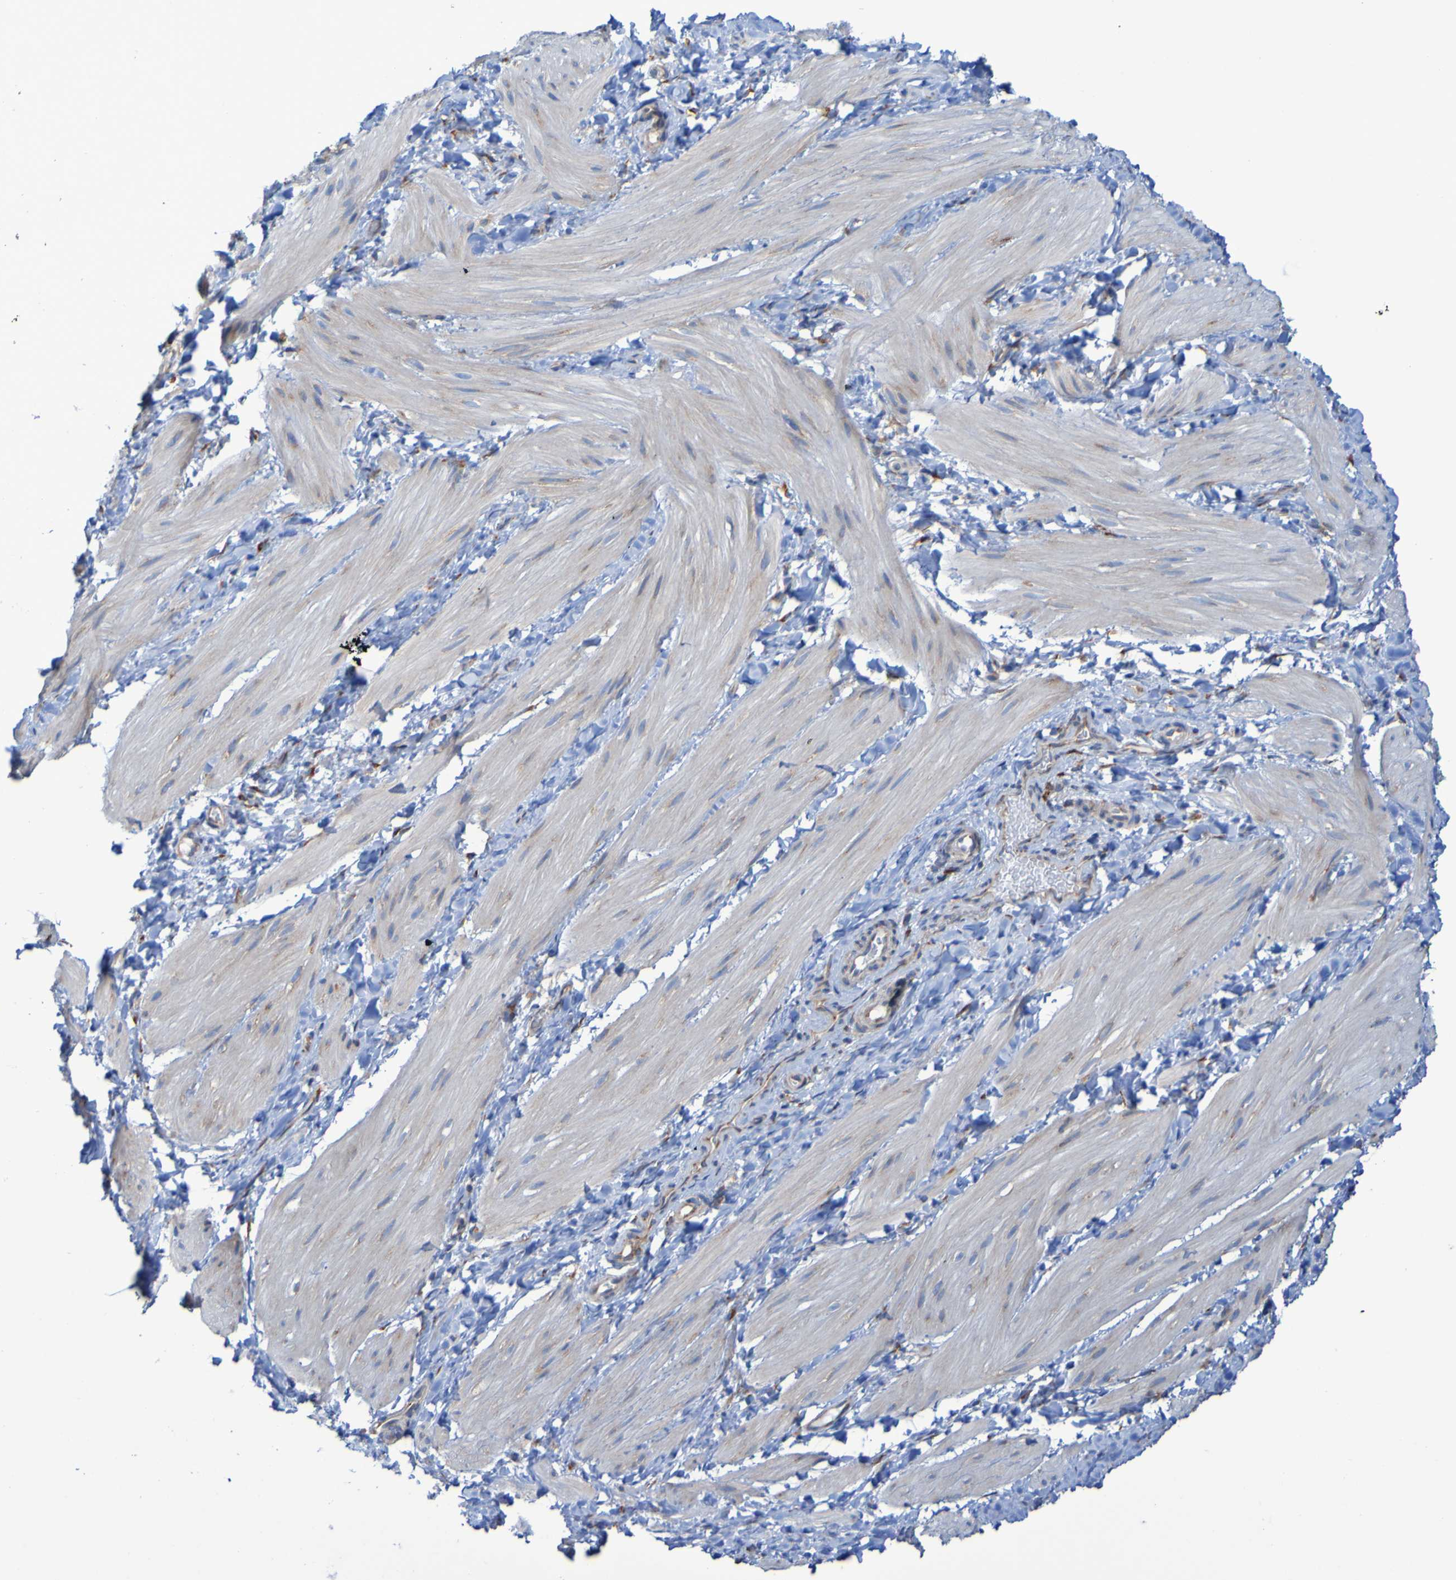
{"staining": {"intensity": "negative", "quantity": "none", "location": "none"}, "tissue": "smooth muscle", "cell_type": "Smooth muscle cells", "image_type": "normal", "snomed": [{"axis": "morphology", "description": "Normal tissue, NOS"}, {"axis": "topography", "description": "Smooth muscle"}], "caption": "Immunohistochemistry image of unremarkable human smooth muscle stained for a protein (brown), which demonstrates no expression in smooth muscle cells.", "gene": "FKBP3", "patient": {"sex": "male", "age": 16}}